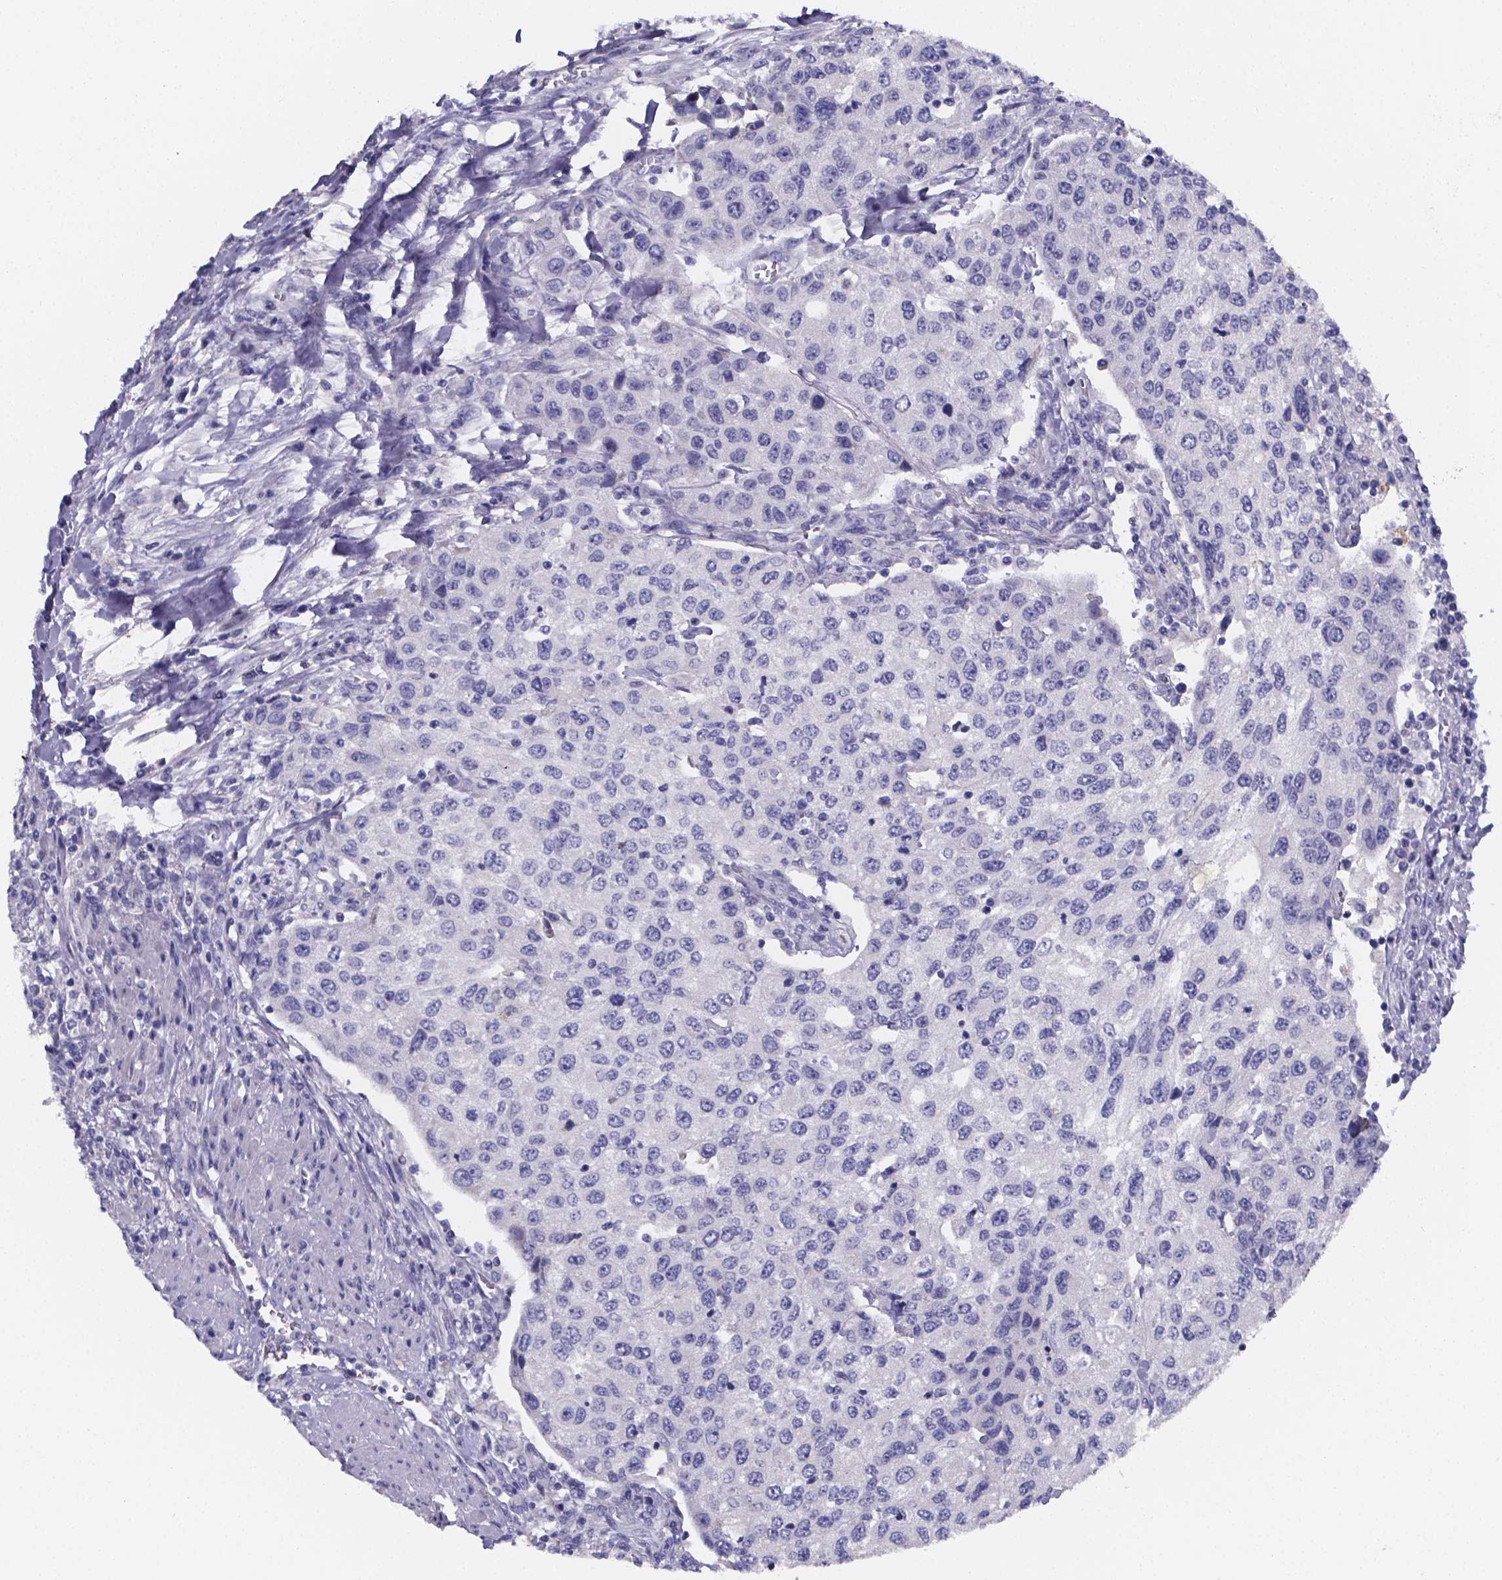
{"staining": {"intensity": "negative", "quantity": "none", "location": "none"}, "tissue": "urothelial cancer", "cell_type": "Tumor cells", "image_type": "cancer", "snomed": [{"axis": "morphology", "description": "Urothelial carcinoma, High grade"}, {"axis": "topography", "description": "Urinary bladder"}], "caption": "This is a image of IHC staining of urothelial cancer, which shows no expression in tumor cells.", "gene": "PAH", "patient": {"sex": "female", "age": 78}}